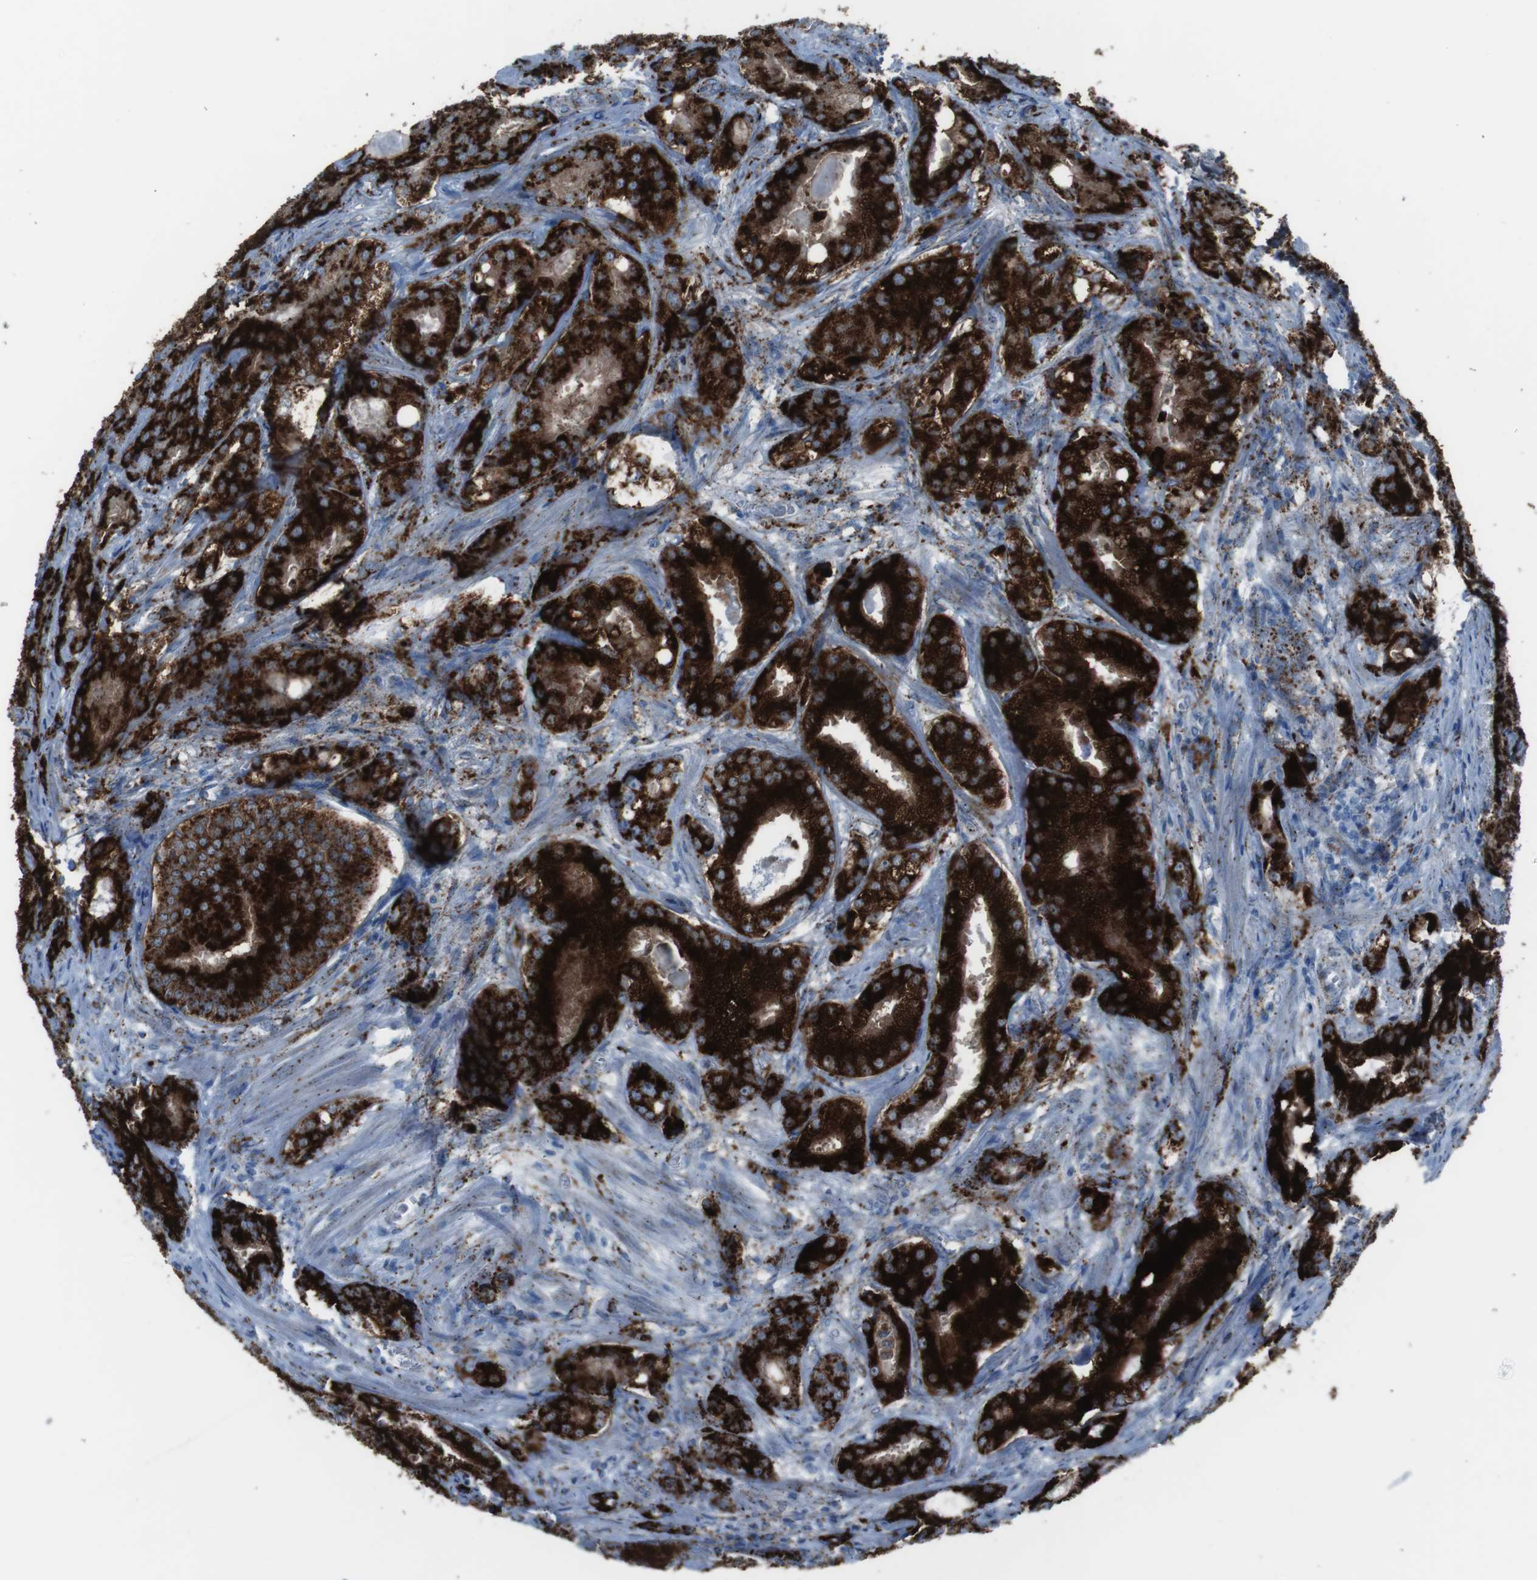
{"staining": {"intensity": "strong", "quantity": ">75%", "location": "cytoplasmic/membranous"}, "tissue": "prostate cancer", "cell_type": "Tumor cells", "image_type": "cancer", "snomed": [{"axis": "morphology", "description": "Adenocarcinoma, High grade"}, {"axis": "topography", "description": "Prostate"}], "caption": "Adenocarcinoma (high-grade) (prostate) was stained to show a protein in brown. There is high levels of strong cytoplasmic/membranous positivity in approximately >75% of tumor cells.", "gene": "SCARB2", "patient": {"sex": "male", "age": 64}}